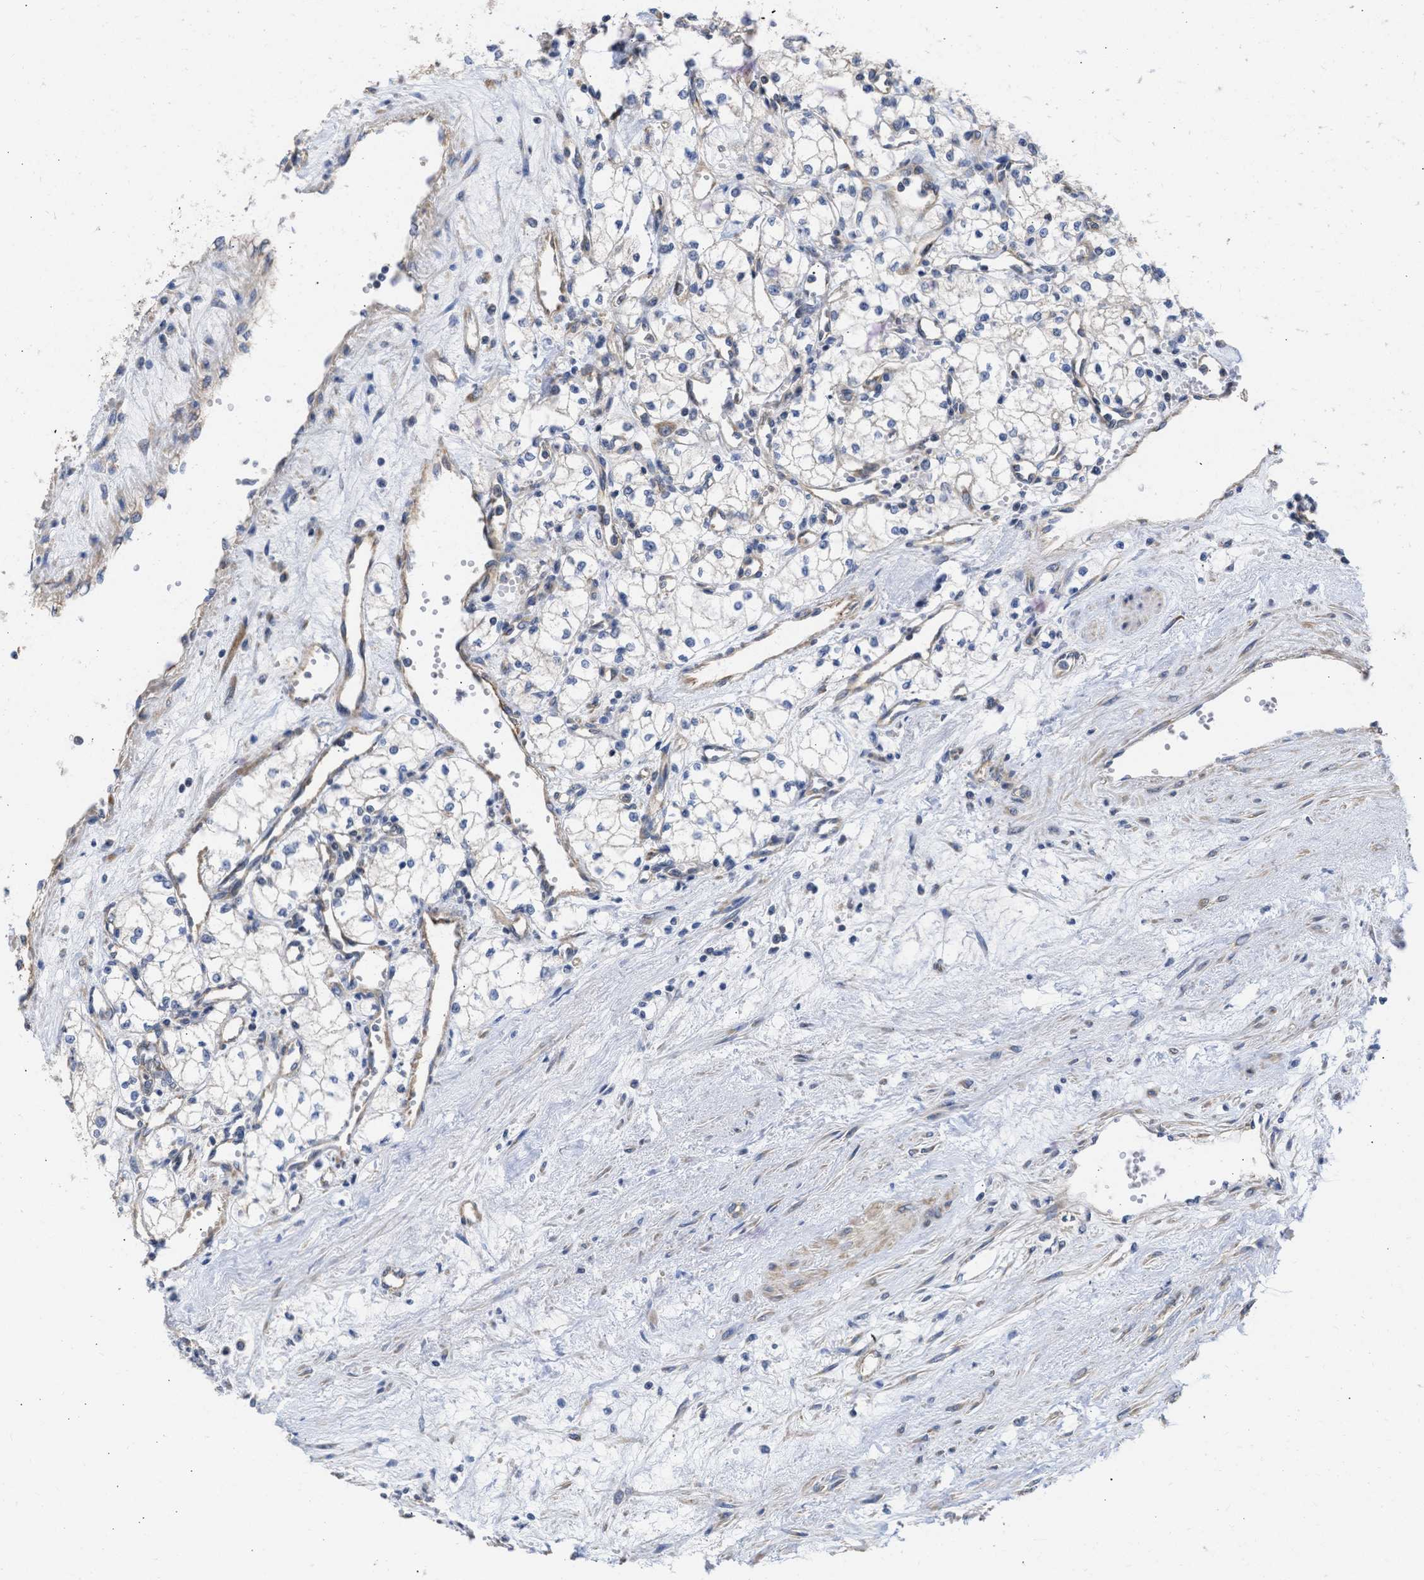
{"staining": {"intensity": "negative", "quantity": "none", "location": "none"}, "tissue": "renal cancer", "cell_type": "Tumor cells", "image_type": "cancer", "snomed": [{"axis": "morphology", "description": "Adenocarcinoma, NOS"}, {"axis": "topography", "description": "Kidney"}], "caption": "DAB (3,3'-diaminobenzidine) immunohistochemical staining of human adenocarcinoma (renal) reveals no significant positivity in tumor cells. (Stains: DAB immunohistochemistry (IHC) with hematoxylin counter stain, Microscopy: brightfield microscopy at high magnification).", "gene": "MAP2K3", "patient": {"sex": "male", "age": 59}}